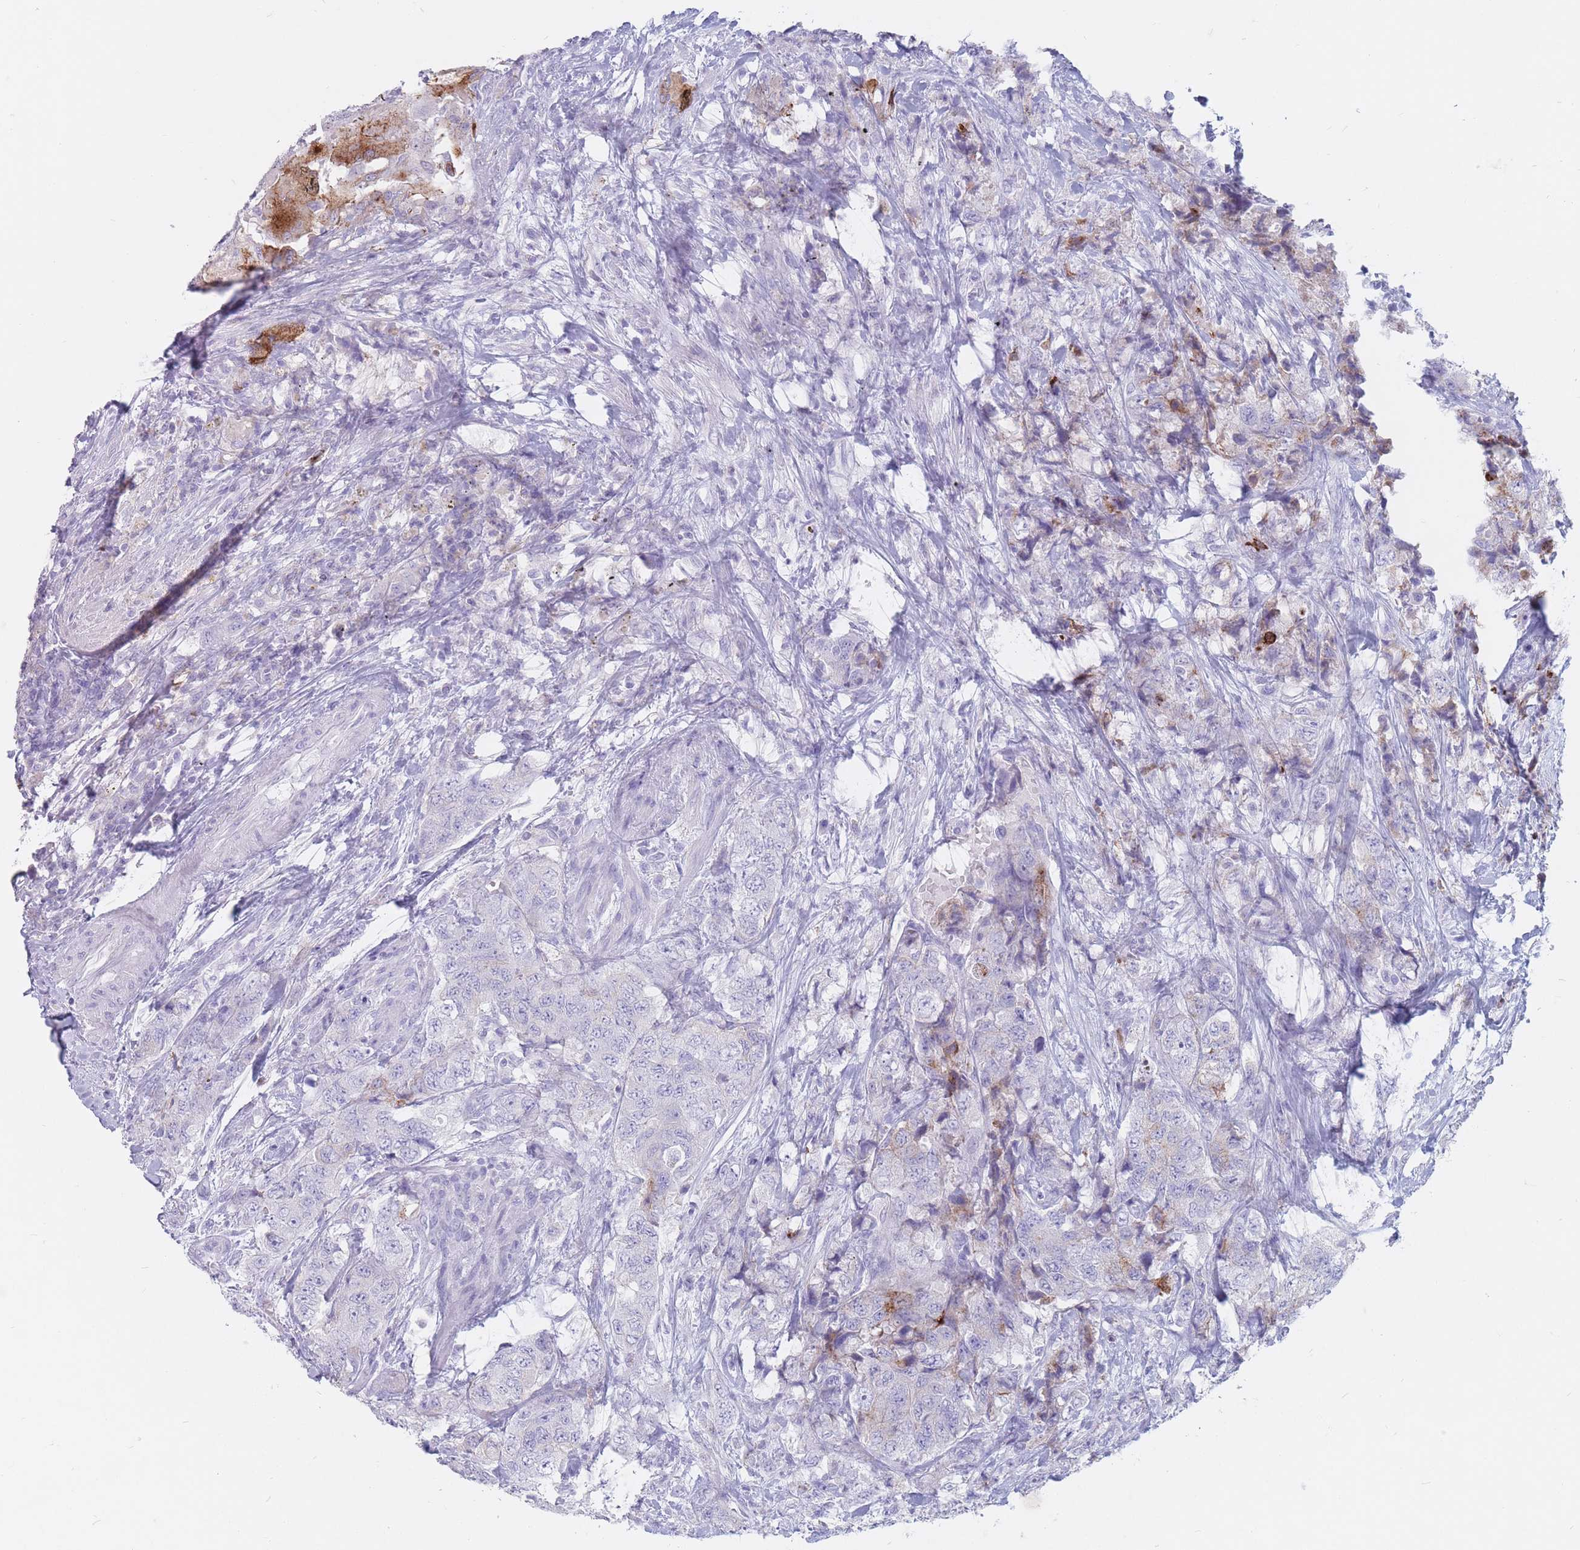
{"staining": {"intensity": "moderate", "quantity": "<25%", "location": "cytoplasmic/membranous"}, "tissue": "urothelial cancer", "cell_type": "Tumor cells", "image_type": "cancer", "snomed": [{"axis": "morphology", "description": "Urothelial carcinoma, High grade"}, {"axis": "topography", "description": "Urinary bladder"}], "caption": "The immunohistochemical stain shows moderate cytoplasmic/membranous staining in tumor cells of high-grade urothelial carcinoma tissue. (Stains: DAB in brown, nuclei in blue, Microscopy: brightfield microscopy at high magnification).", "gene": "ST3GAL5", "patient": {"sex": "female", "age": 78}}